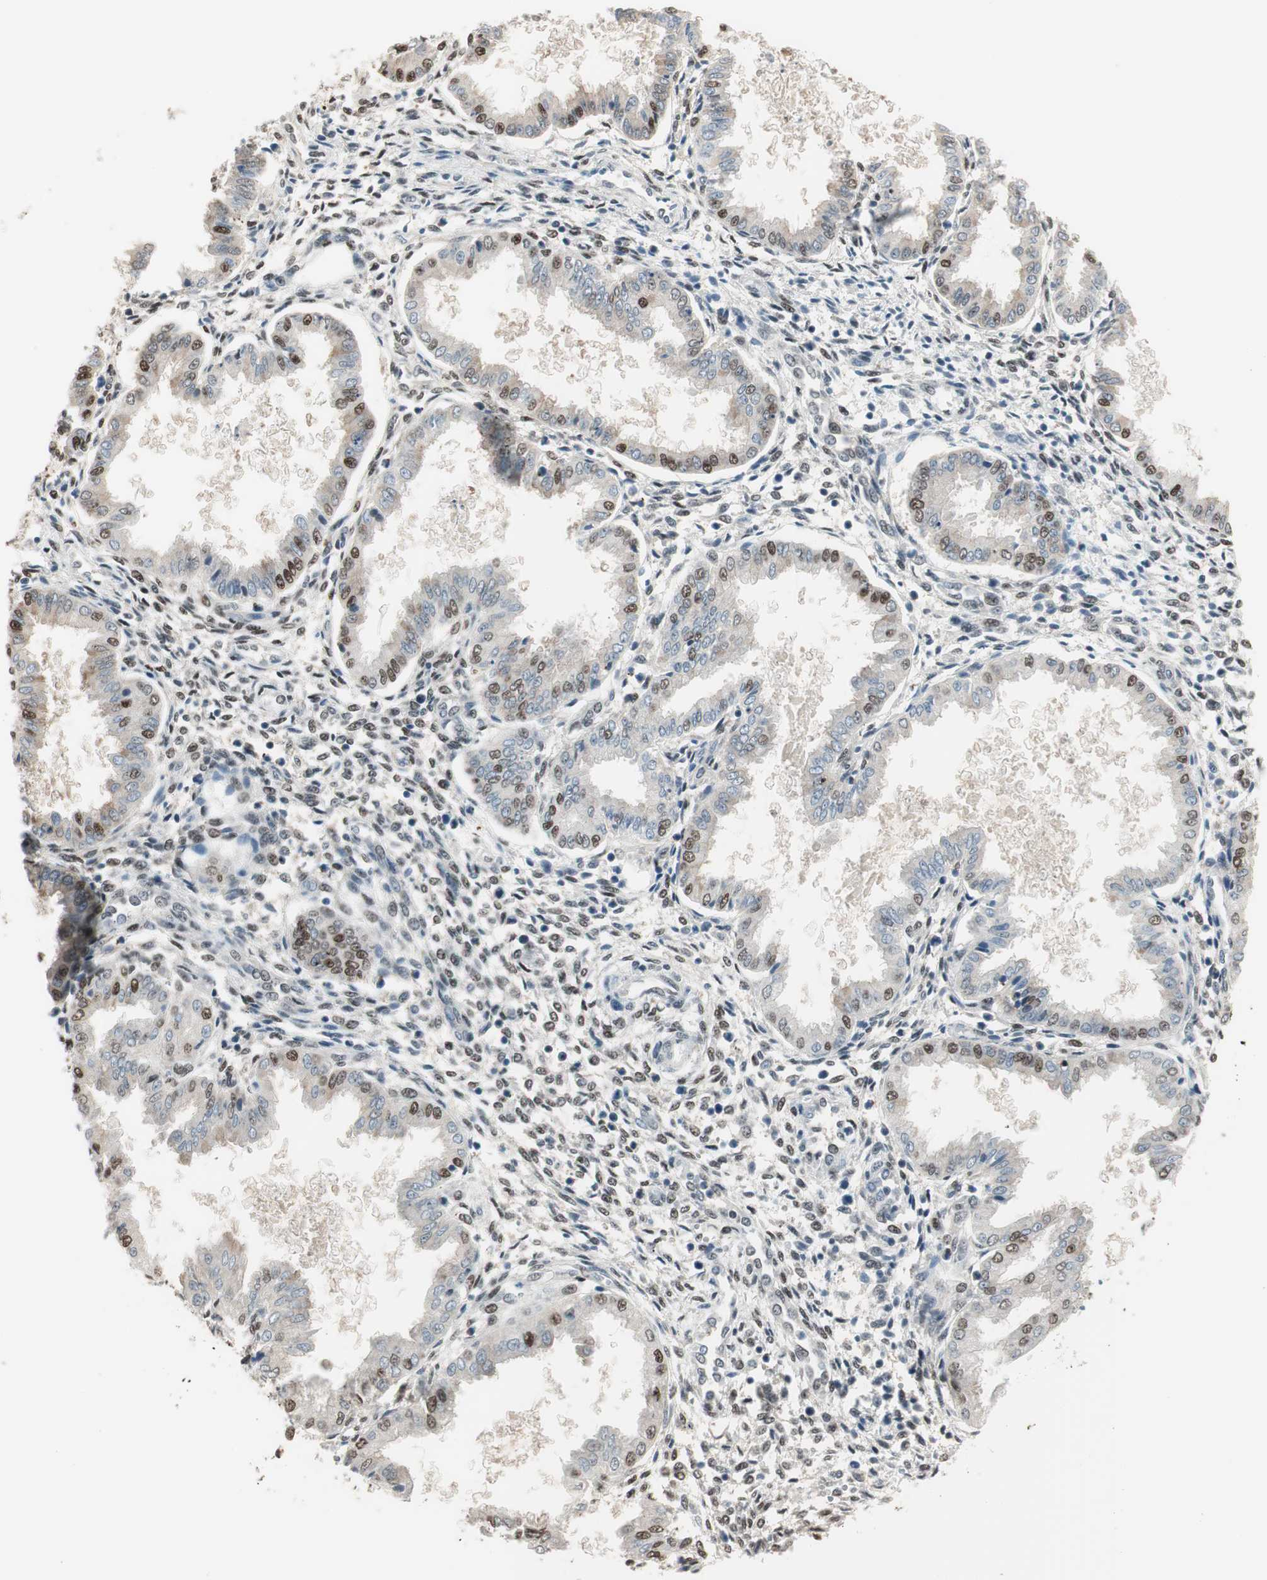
{"staining": {"intensity": "moderate", "quantity": ">75%", "location": "nuclear"}, "tissue": "endometrium", "cell_type": "Cells in endometrial stroma", "image_type": "normal", "snomed": [{"axis": "morphology", "description": "Normal tissue, NOS"}, {"axis": "topography", "description": "Endometrium"}], "caption": "Immunohistochemical staining of normal endometrium displays moderate nuclear protein expression in about >75% of cells in endometrial stroma. The staining was performed using DAB (3,3'-diaminobenzidine), with brown indicating positive protein expression. Nuclei are stained blue with hematoxylin.", "gene": "LONP2", "patient": {"sex": "female", "age": 33}}